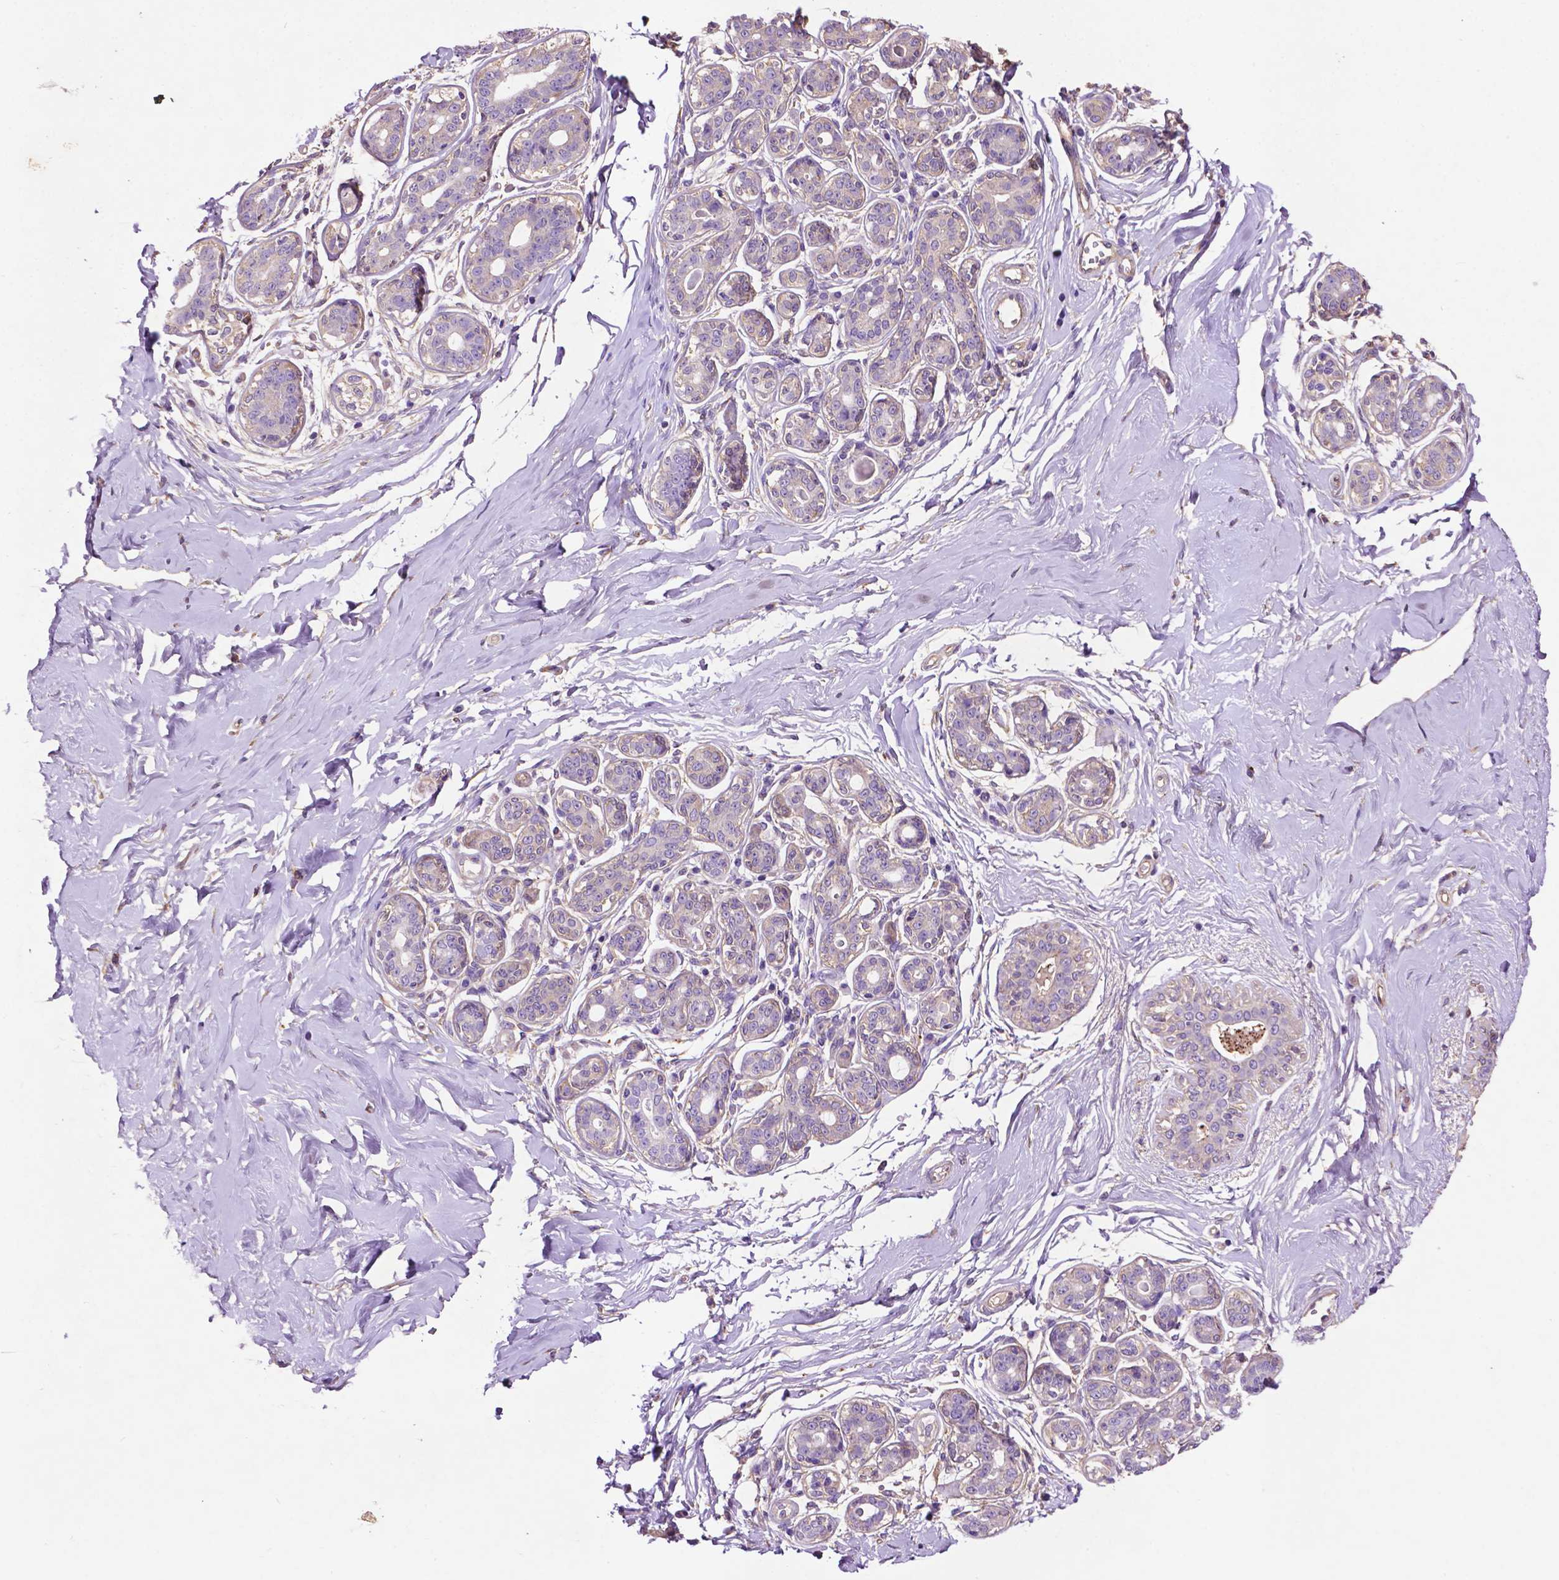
{"staining": {"intensity": "weak", "quantity": "25%-75%", "location": "cytoplasmic/membranous"}, "tissue": "breast", "cell_type": "Adipocytes", "image_type": "normal", "snomed": [{"axis": "morphology", "description": "Normal tissue, NOS"}, {"axis": "topography", "description": "Skin"}, {"axis": "topography", "description": "Breast"}], "caption": "A histopathology image showing weak cytoplasmic/membranous staining in approximately 25%-75% of adipocytes in normal breast, as visualized by brown immunohistochemical staining.", "gene": "GDPD5", "patient": {"sex": "female", "age": 43}}